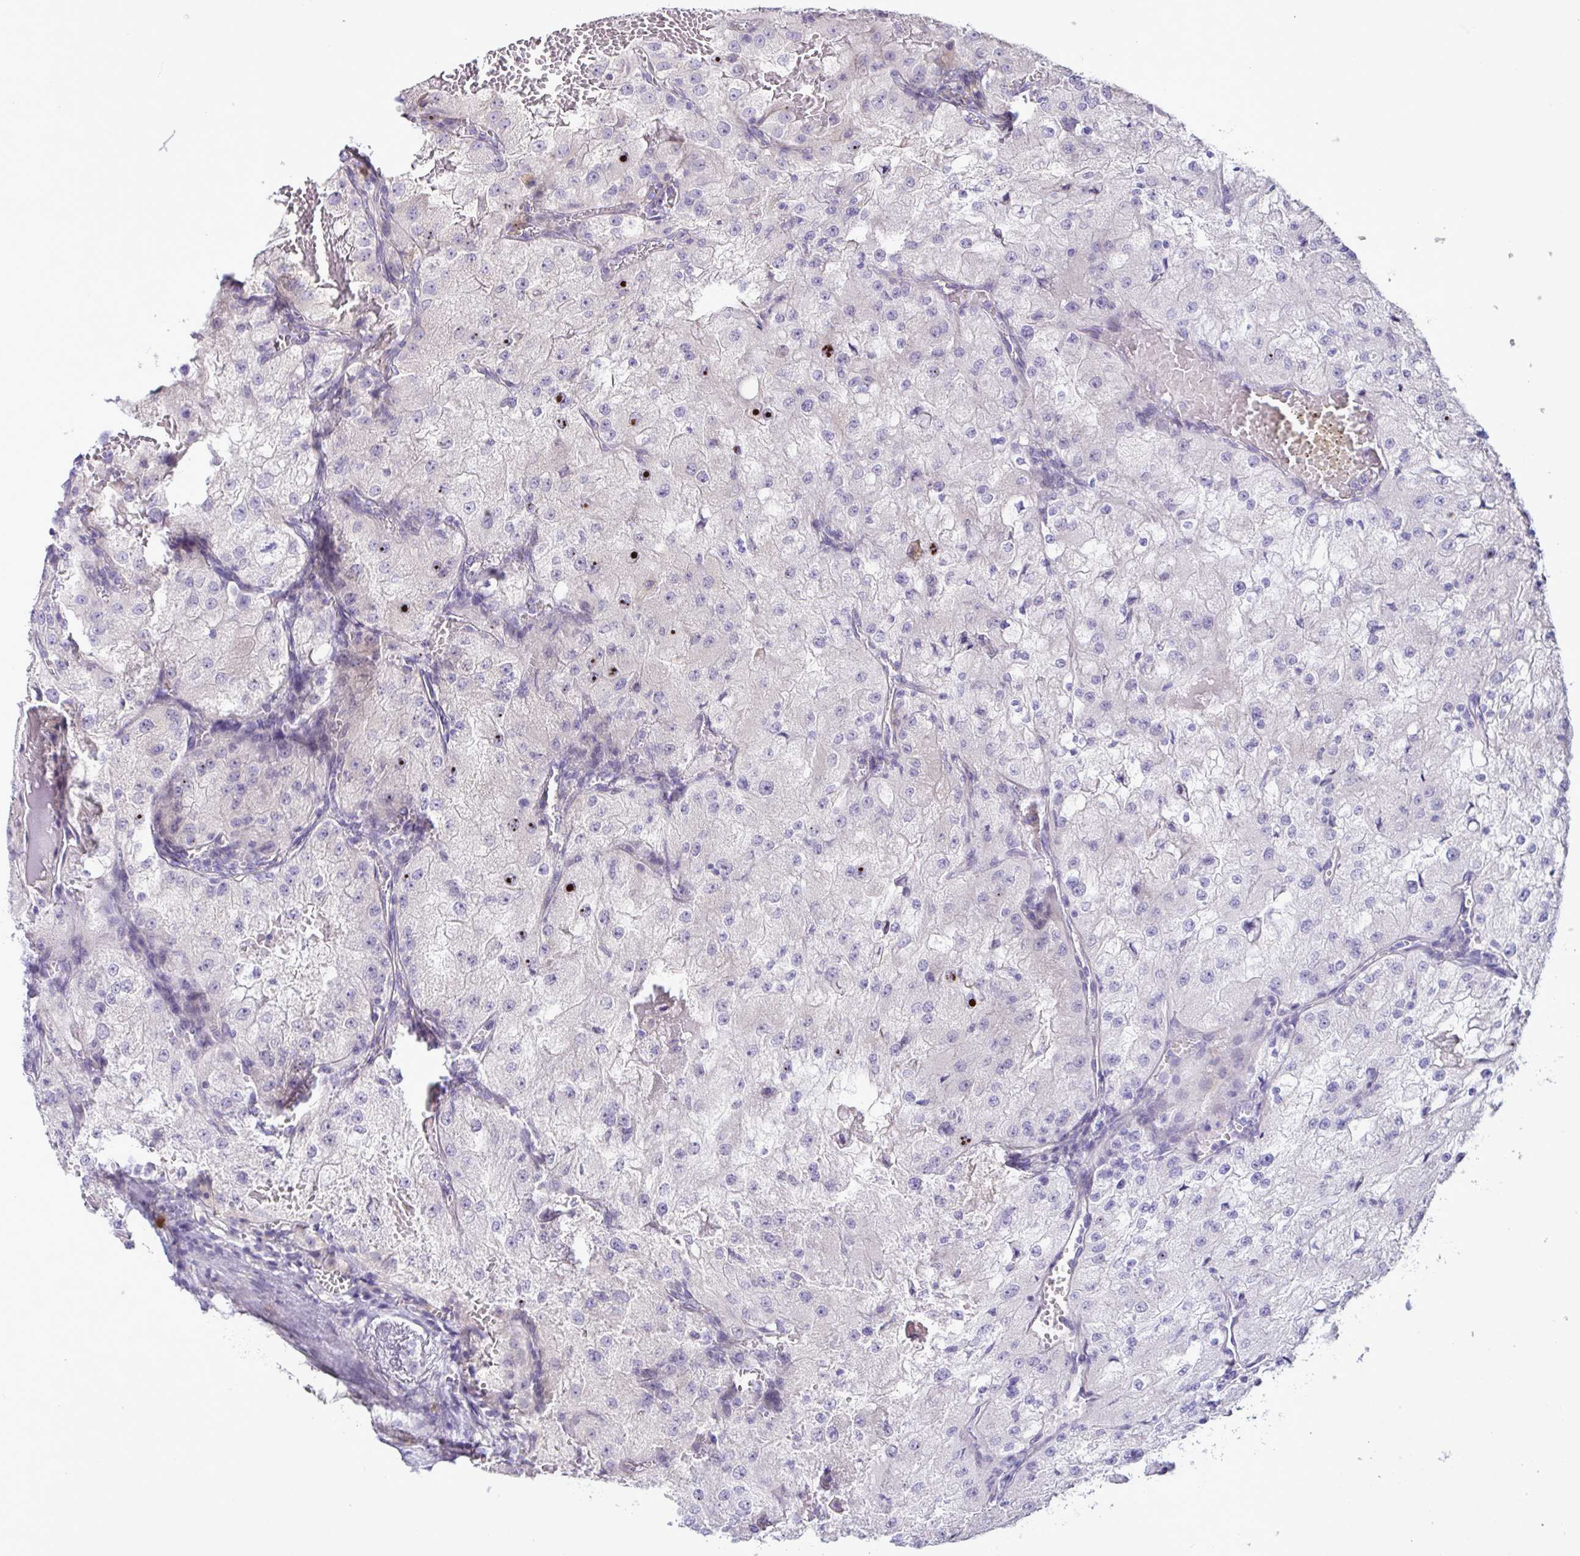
{"staining": {"intensity": "negative", "quantity": "none", "location": "none"}, "tissue": "renal cancer", "cell_type": "Tumor cells", "image_type": "cancer", "snomed": [{"axis": "morphology", "description": "Adenocarcinoma, NOS"}, {"axis": "topography", "description": "Kidney"}], "caption": "This is an immunohistochemistry (IHC) micrograph of human renal cancer (adenocarcinoma). There is no staining in tumor cells.", "gene": "FAM86B1", "patient": {"sex": "female", "age": 74}}